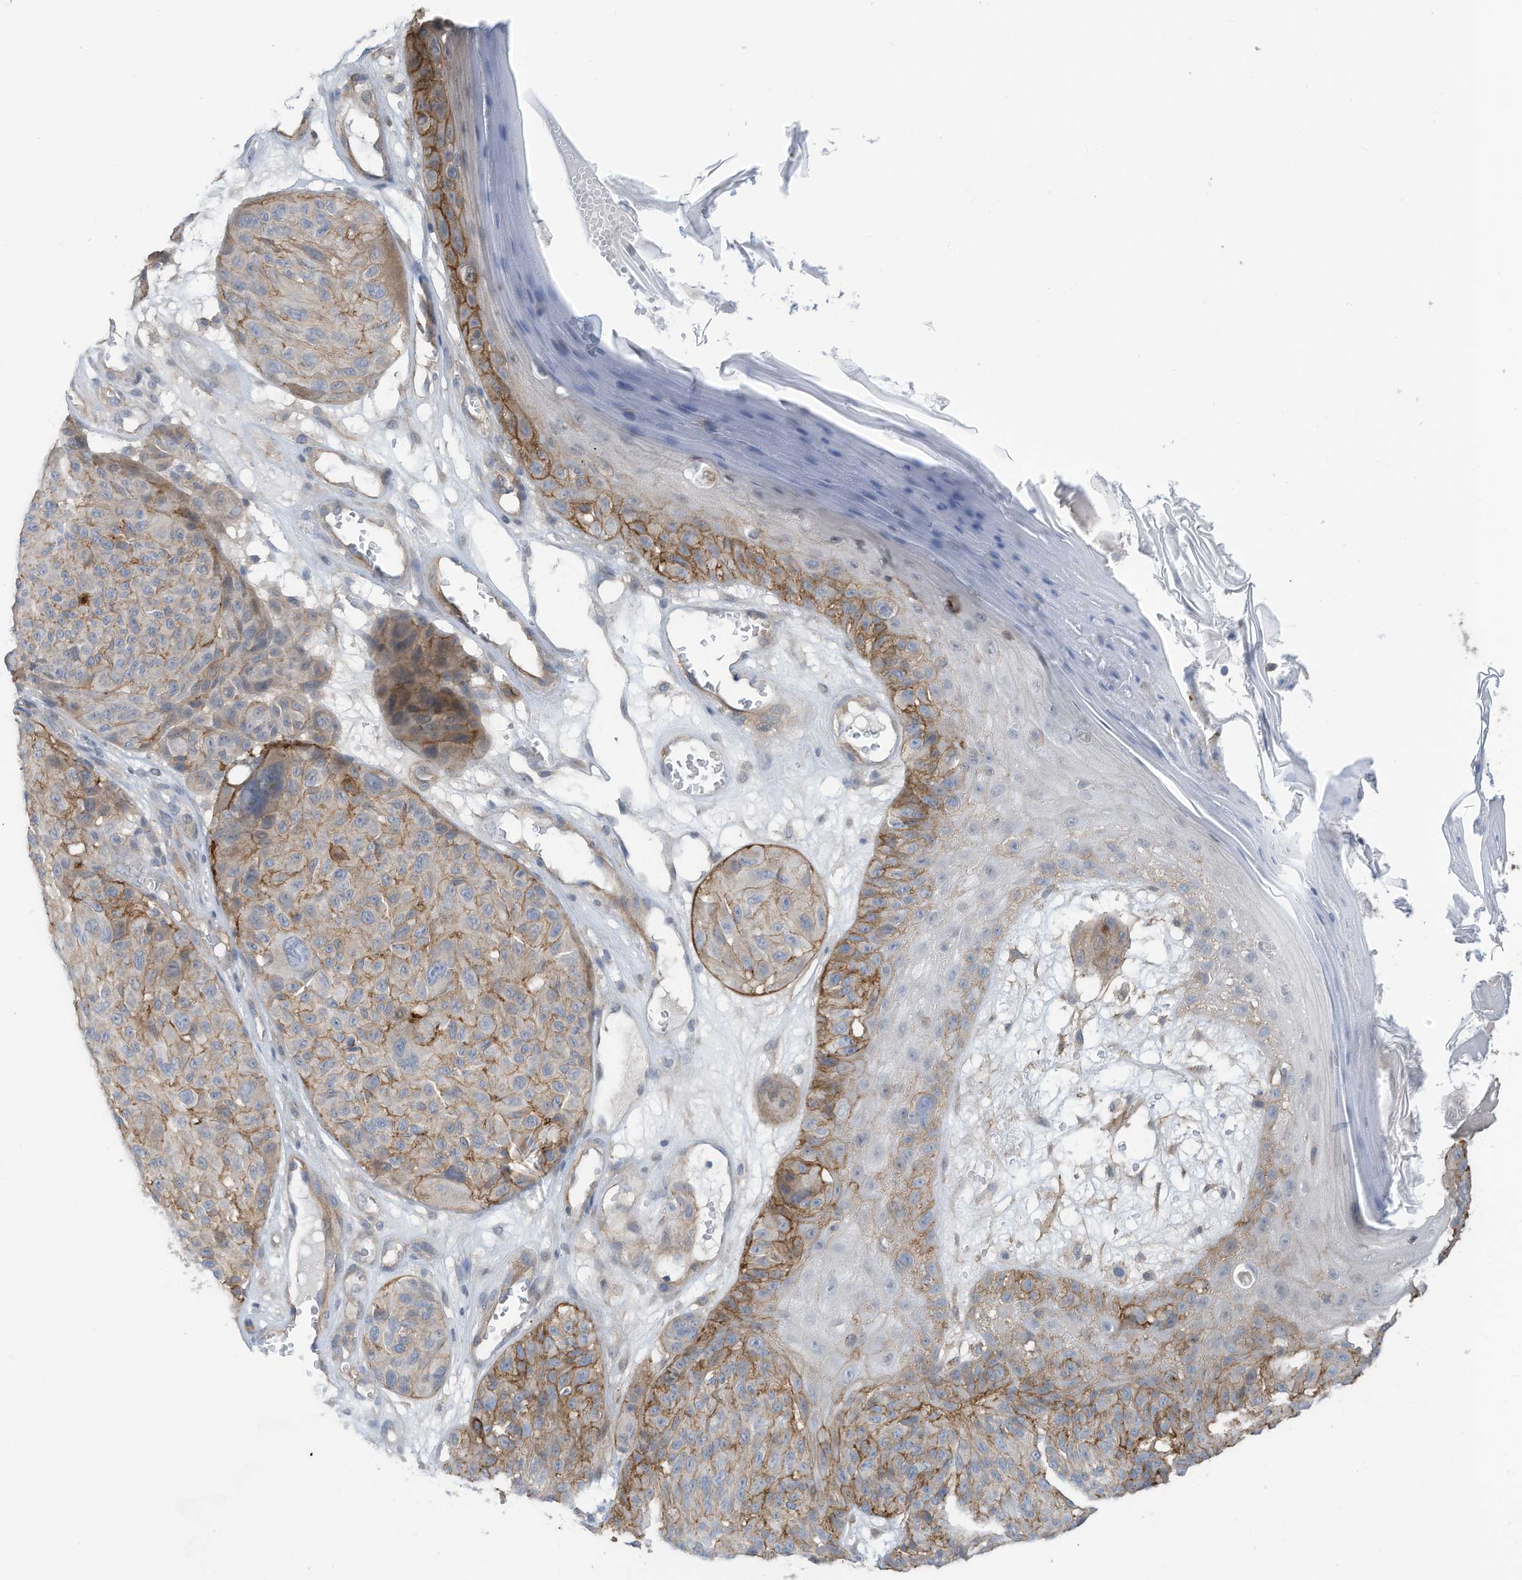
{"staining": {"intensity": "weak", "quantity": "25%-75%", "location": "cytoplasmic/membranous"}, "tissue": "melanoma", "cell_type": "Tumor cells", "image_type": "cancer", "snomed": [{"axis": "morphology", "description": "Malignant melanoma, NOS"}, {"axis": "topography", "description": "Skin"}], "caption": "Immunohistochemical staining of human melanoma displays low levels of weak cytoplasmic/membranous protein staining in approximately 25%-75% of tumor cells.", "gene": "SLC1A5", "patient": {"sex": "male", "age": 83}}